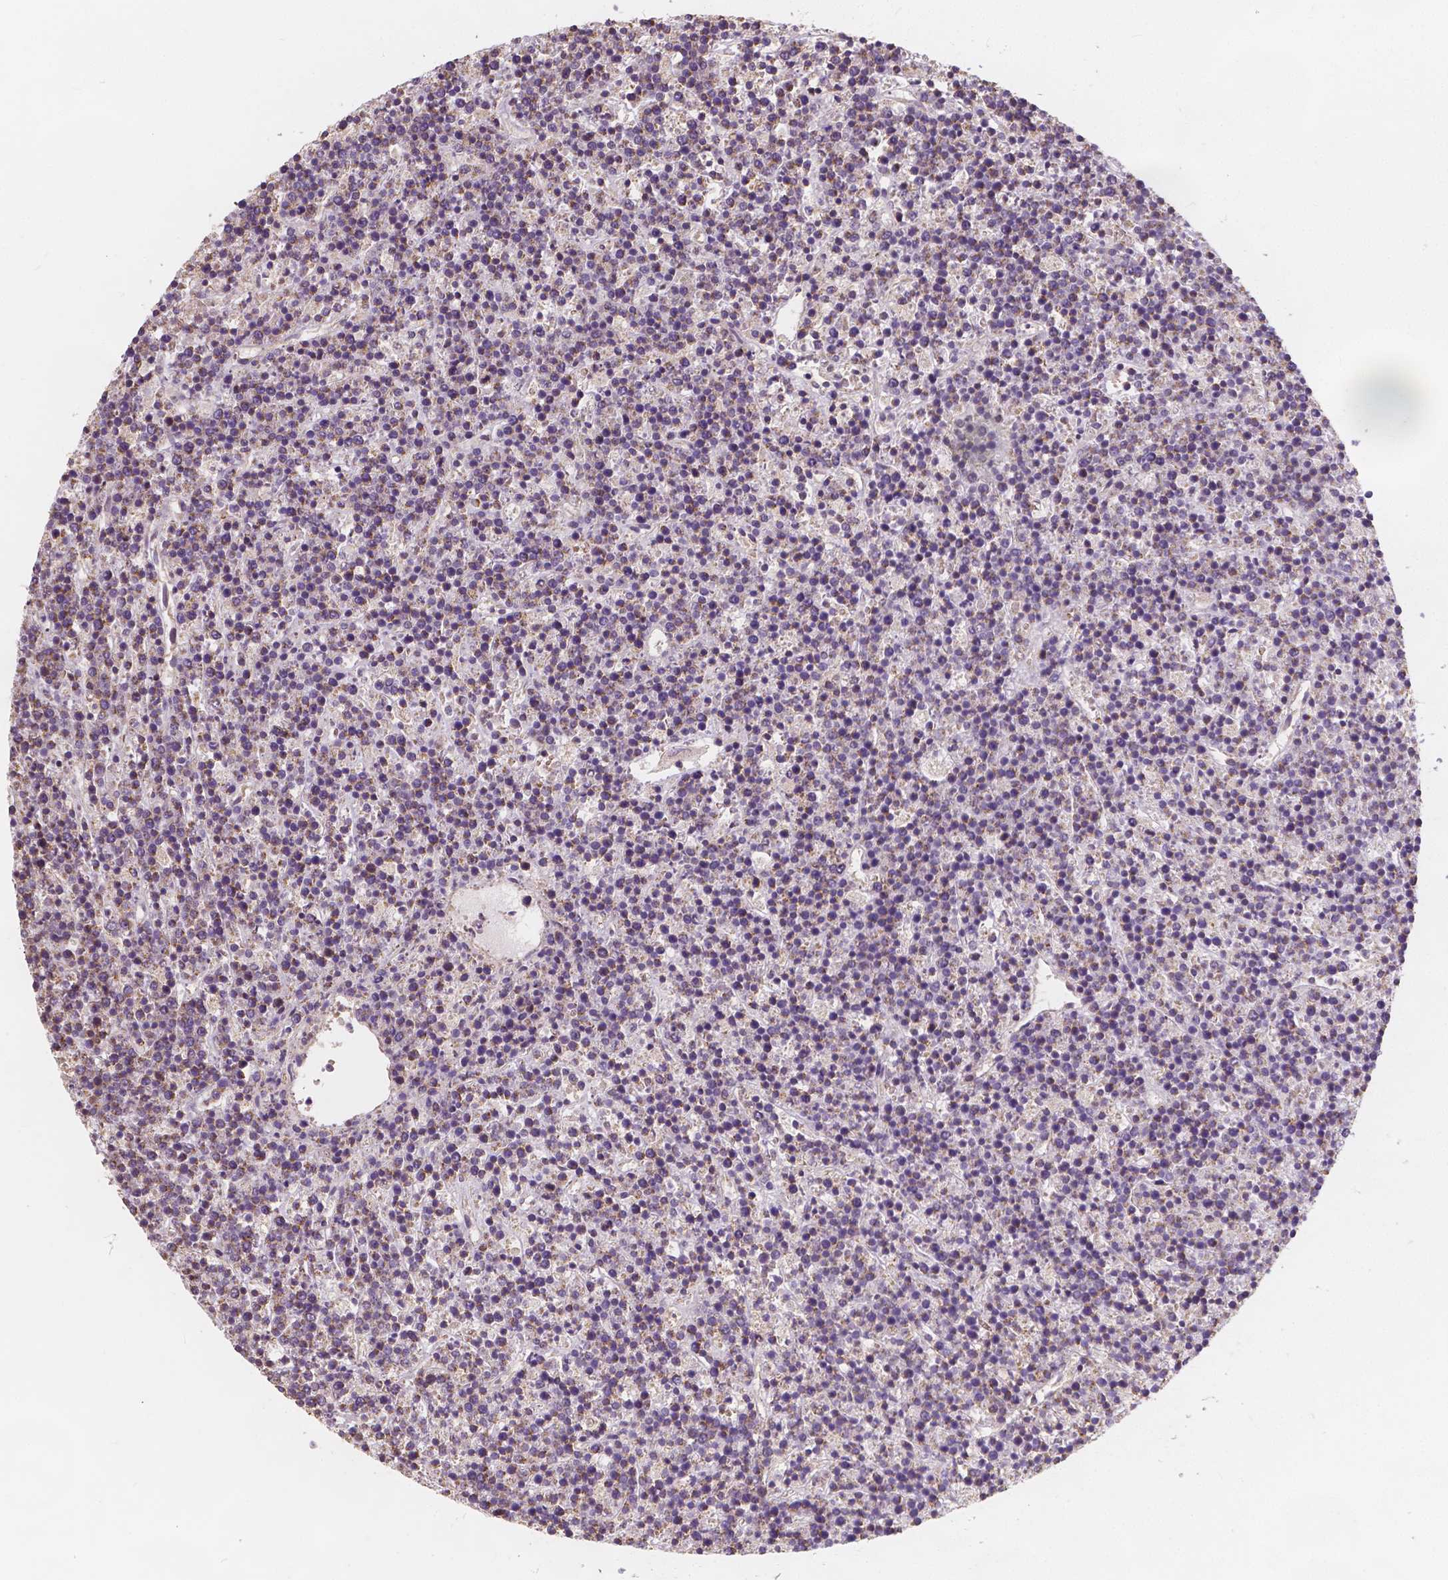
{"staining": {"intensity": "negative", "quantity": "none", "location": "none"}, "tissue": "lymphoma", "cell_type": "Tumor cells", "image_type": "cancer", "snomed": [{"axis": "morphology", "description": "Malignant lymphoma, non-Hodgkin's type, High grade"}, {"axis": "topography", "description": "Ovary"}], "caption": "DAB immunohistochemical staining of human high-grade malignant lymphoma, non-Hodgkin's type reveals no significant positivity in tumor cells.", "gene": "PEX26", "patient": {"sex": "female", "age": 56}}